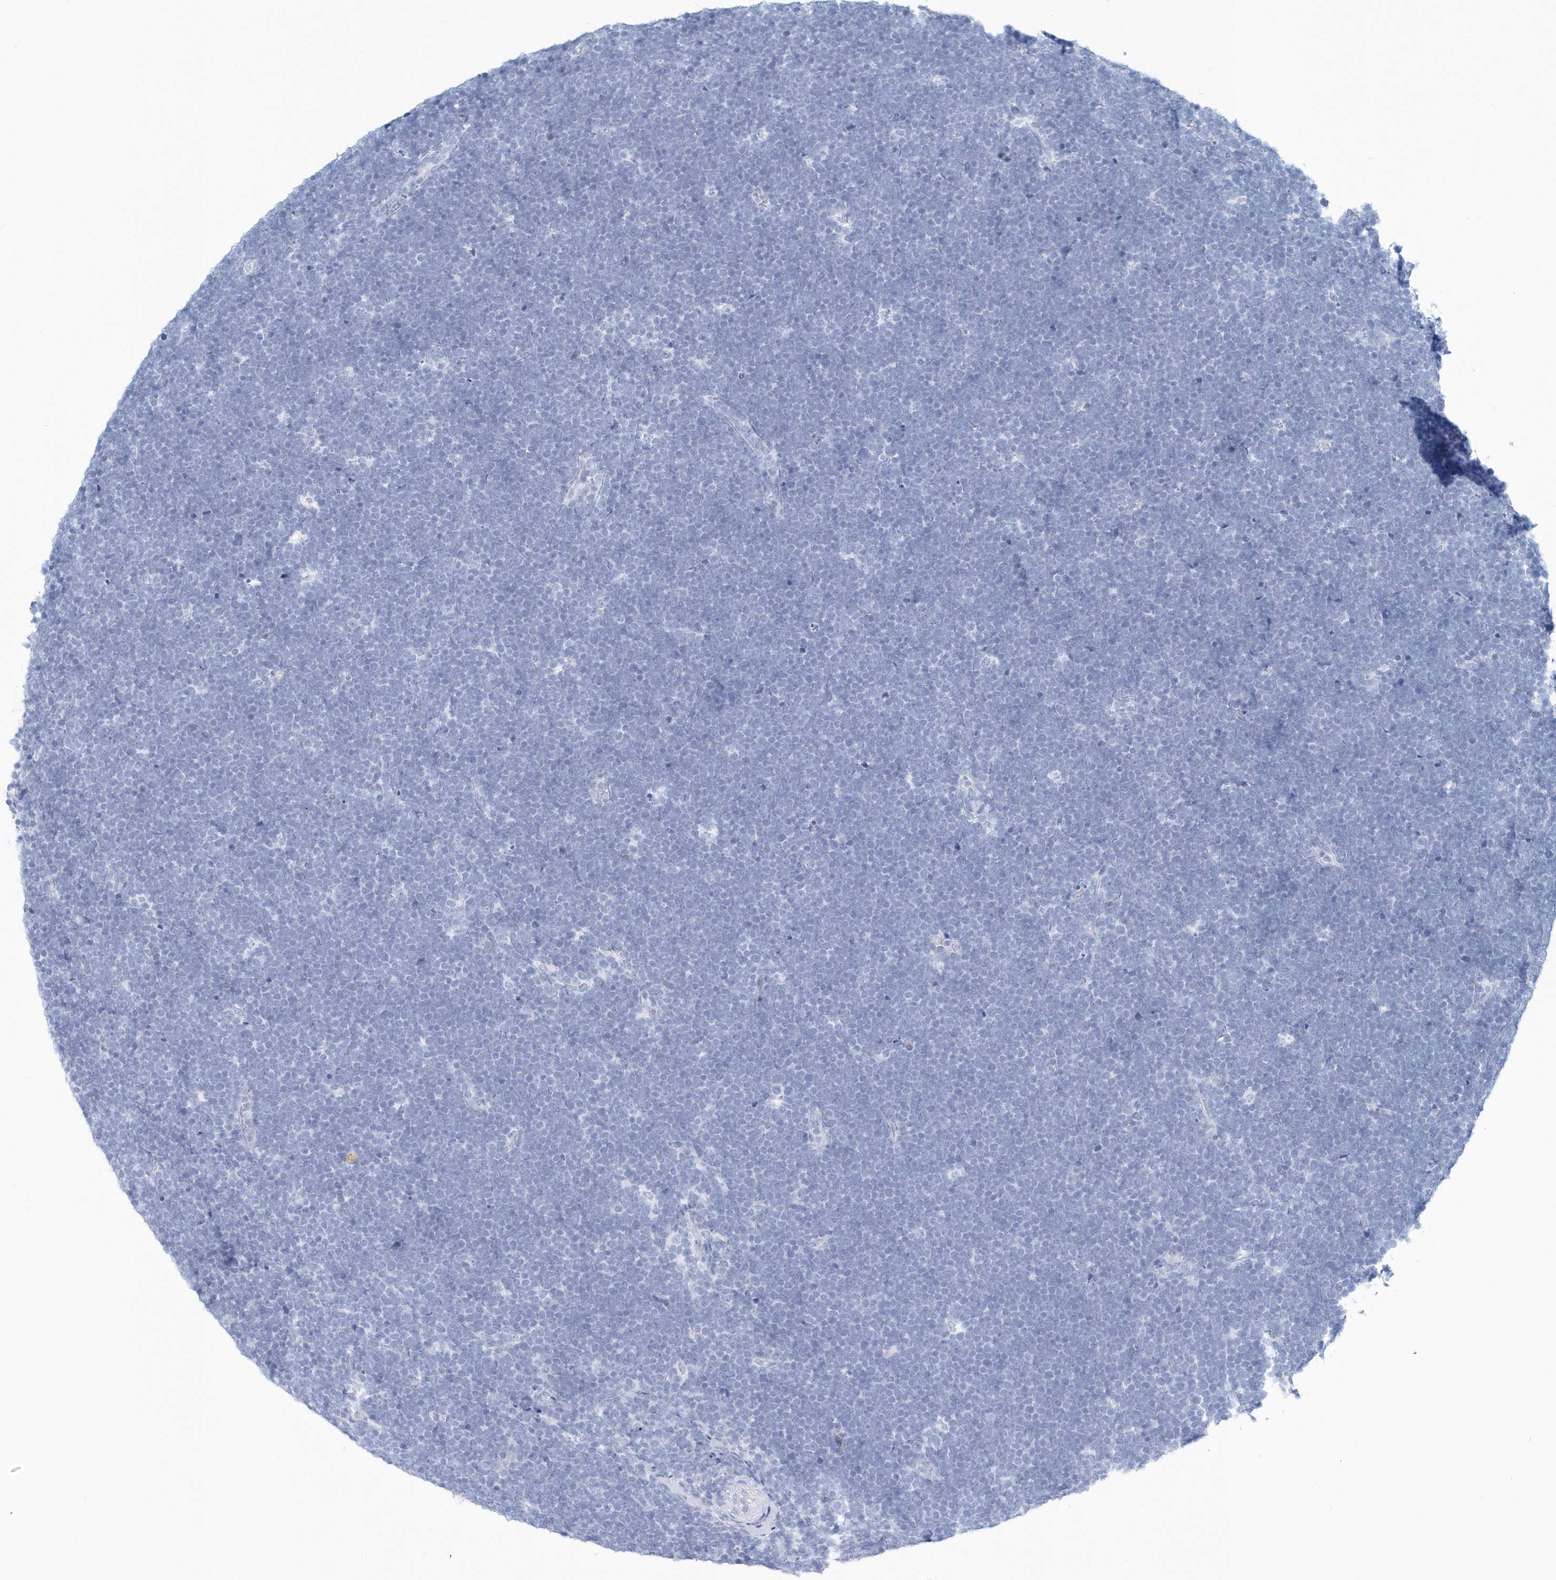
{"staining": {"intensity": "negative", "quantity": "none", "location": "none"}, "tissue": "lymphoma", "cell_type": "Tumor cells", "image_type": "cancer", "snomed": [{"axis": "morphology", "description": "Malignant lymphoma, non-Hodgkin's type, High grade"}, {"axis": "topography", "description": "Lymph node"}], "caption": "Tumor cells are negative for brown protein staining in malignant lymphoma, non-Hodgkin's type (high-grade).", "gene": "PTPRO", "patient": {"sex": "male", "age": 13}}